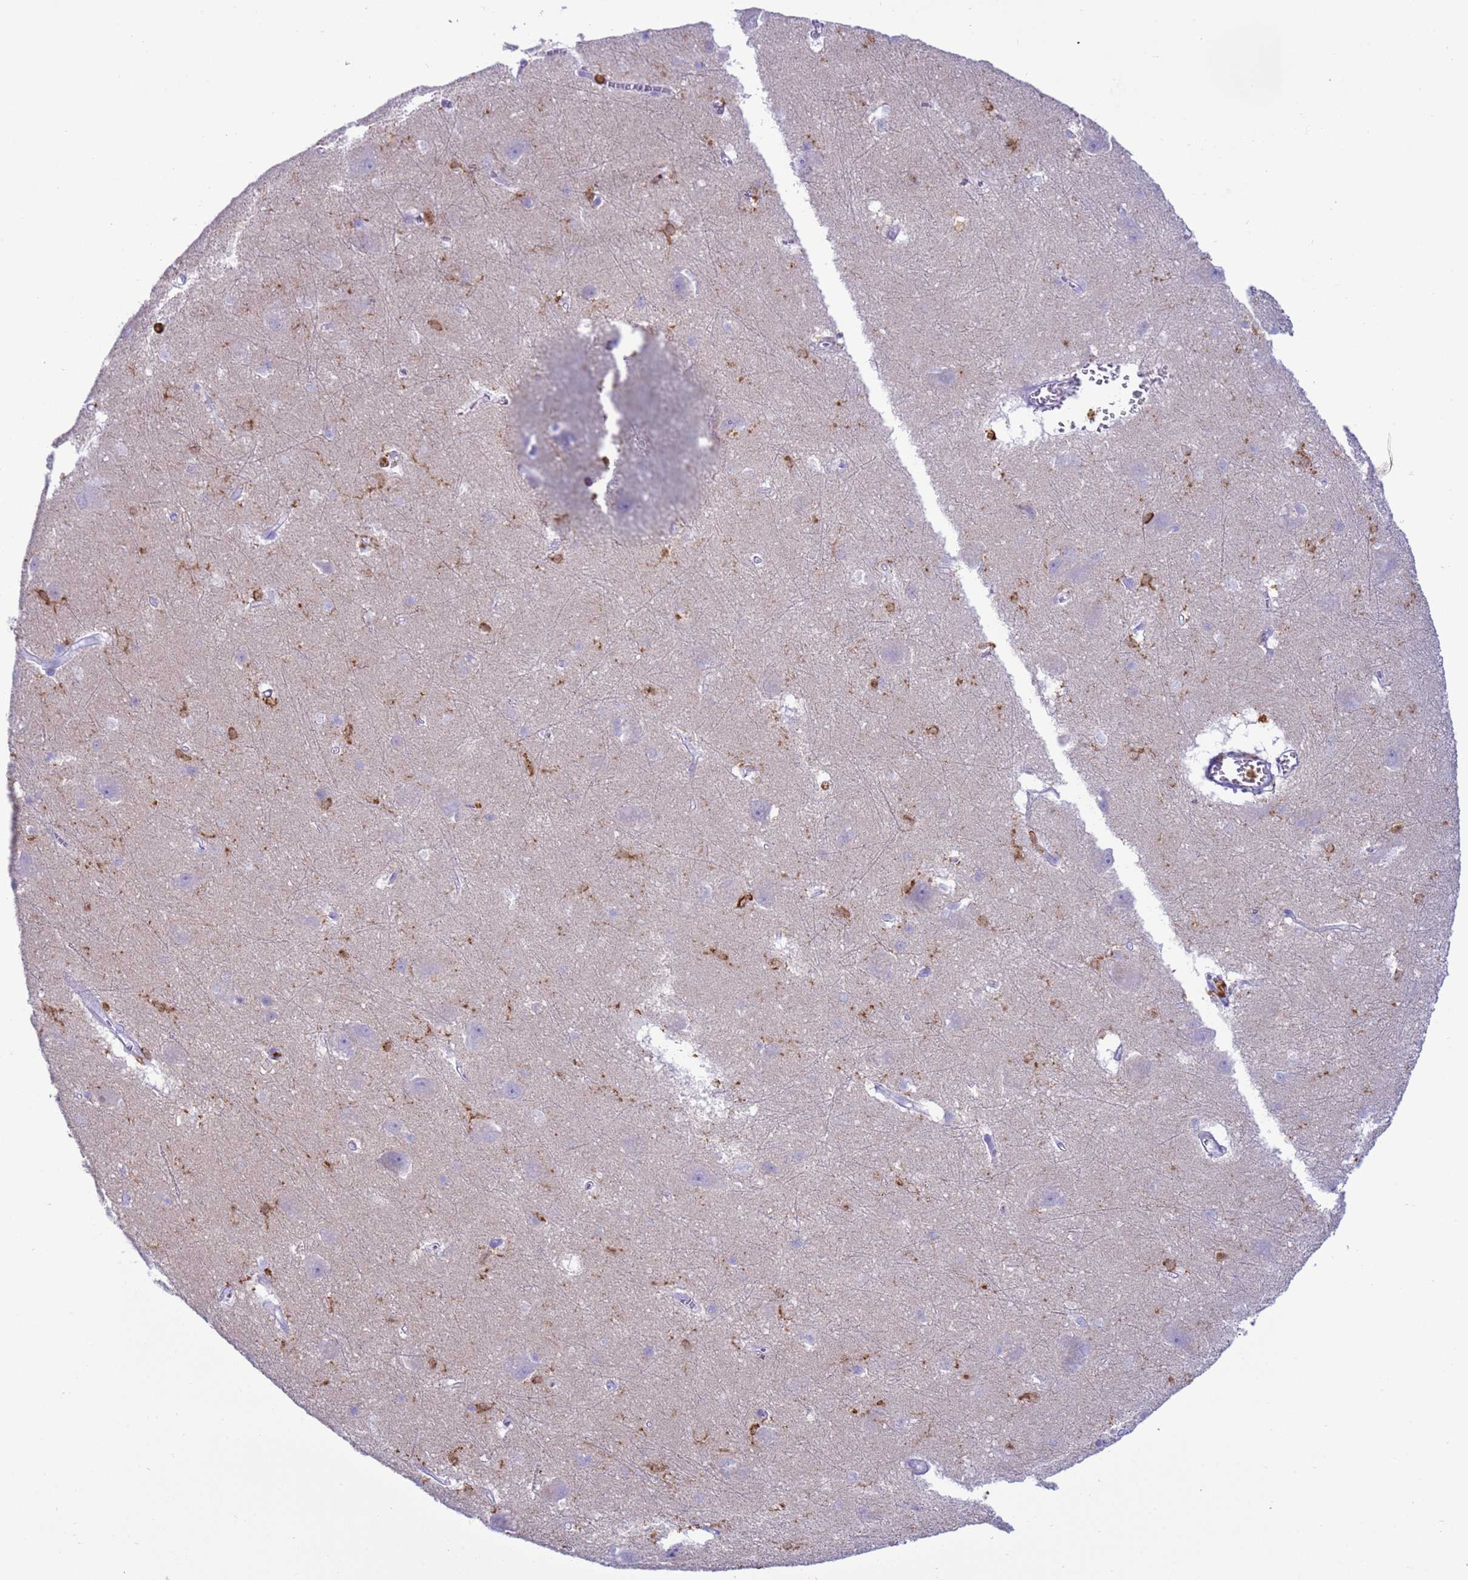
{"staining": {"intensity": "negative", "quantity": "none", "location": "none"}, "tissue": "caudate", "cell_type": "Glial cells", "image_type": "normal", "snomed": [{"axis": "morphology", "description": "Normal tissue, NOS"}, {"axis": "topography", "description": "Lateral ventricle wall"}], "caption": "Immunohistochemistry (IHC) image of normal caudate: caudate stained with DAB demonstrates no significant protein expression in glial cells.", "gene": "IRF5", "patient": {"sex": "male", "age": 37}}